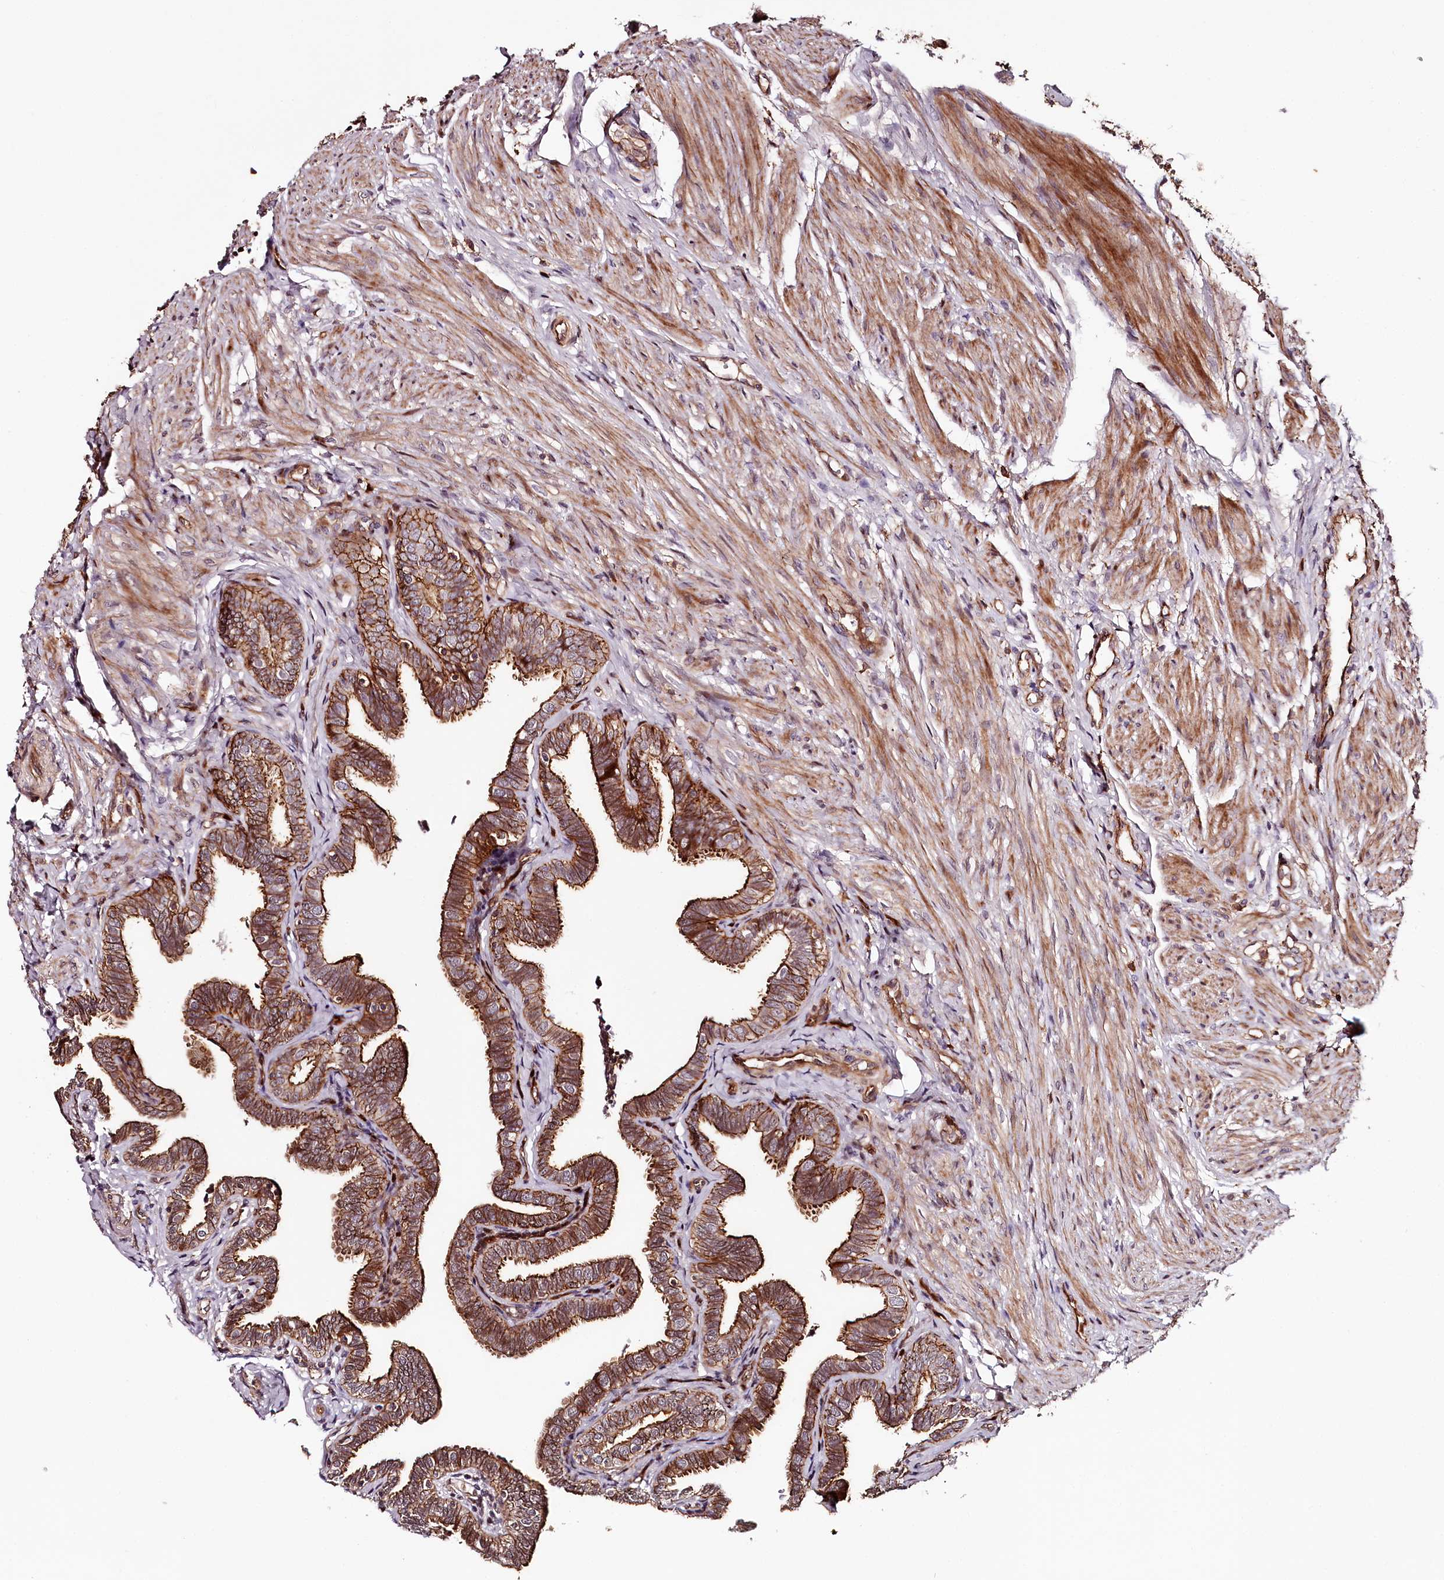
{"staining": {"intensity": "strong", "quantity": ">75%", "location": "cytoplasmic/membranous,nuclear"}, "tissue": "fallopian tube", "cell_type": "Glandular cells", "image_type": "normal", "snomed": [{"axis": "morphology", "description": "Normal tissue, NOS"}, {"axis": "topography", "description": "Fallopian tube"}], "caption": "Immunohistochemical staining of benign human fallopian tube shows >75% levels of strong cytoplasmic/membranous,nuclear protein staining in approximately >75% of glandular cells. The staining was performed using DAB to visualize the protein expression in brown, while the nuclei were stained in blue with hematoxylin (Magnification: 20x).", "gene": "KIF14", "patient": {"sex": "female", "age": 39}}